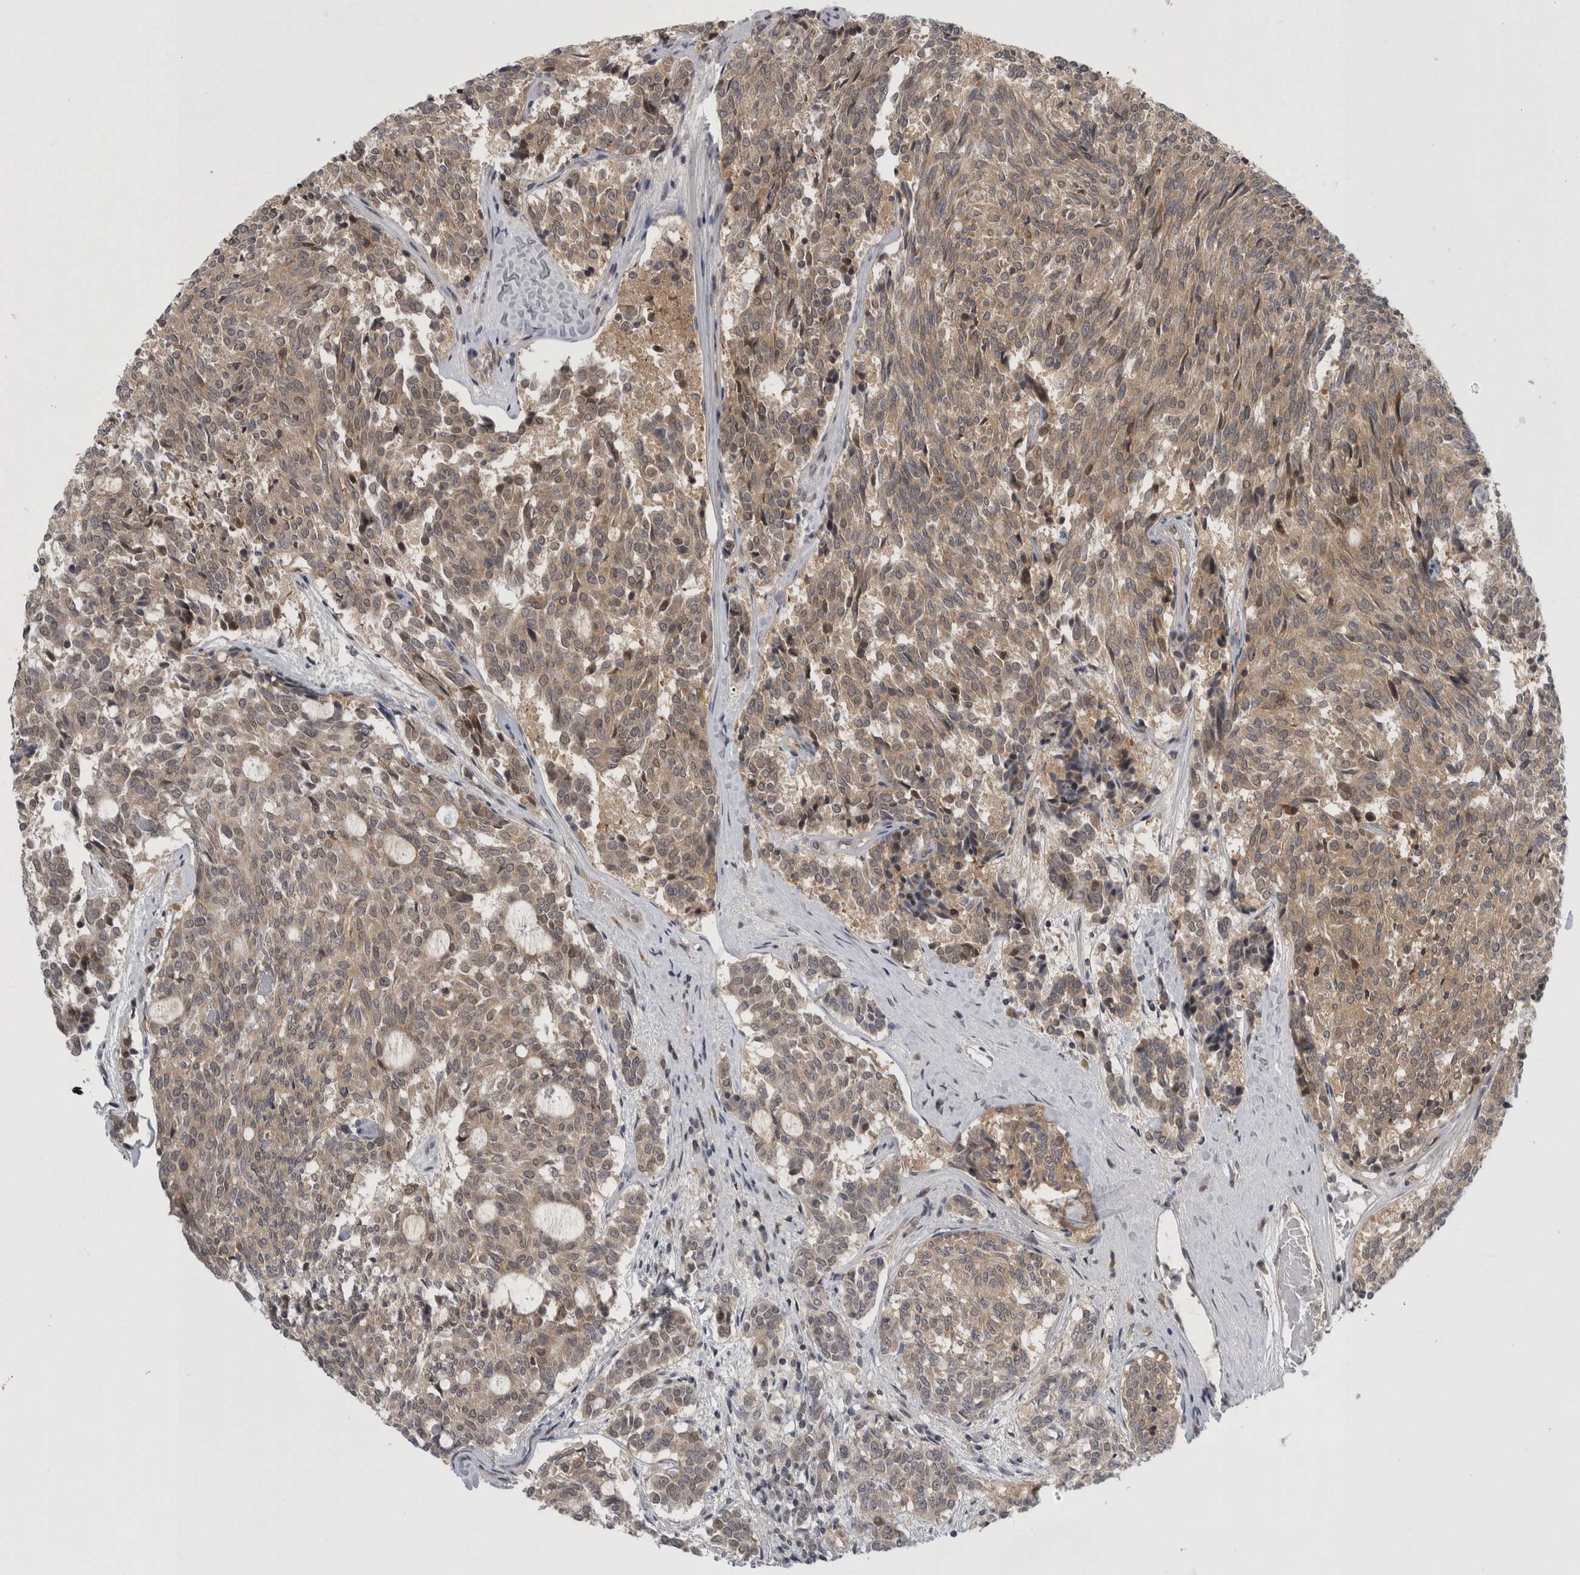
{"staining": {"intensity": "weak", "quantity": ">75%", "location": "cytoplasmic/membranous"}, "tissue": "carcinoid", "cell_type": "Tumor cells", "image_type": "cancer", "snomed": [{"axis": "morphology", "description": "Carcinoid, malignant, NOS"}, {"axis": "topography", "description": "Pancreas"}], "caption": "Protein staining of carcinoid tissue demonstrates weak cytoplasmic/membranous positivity in about >75% of tumor cells.", "gene": "PSMB2", "patient": {"sex": "female", "age": 54}}